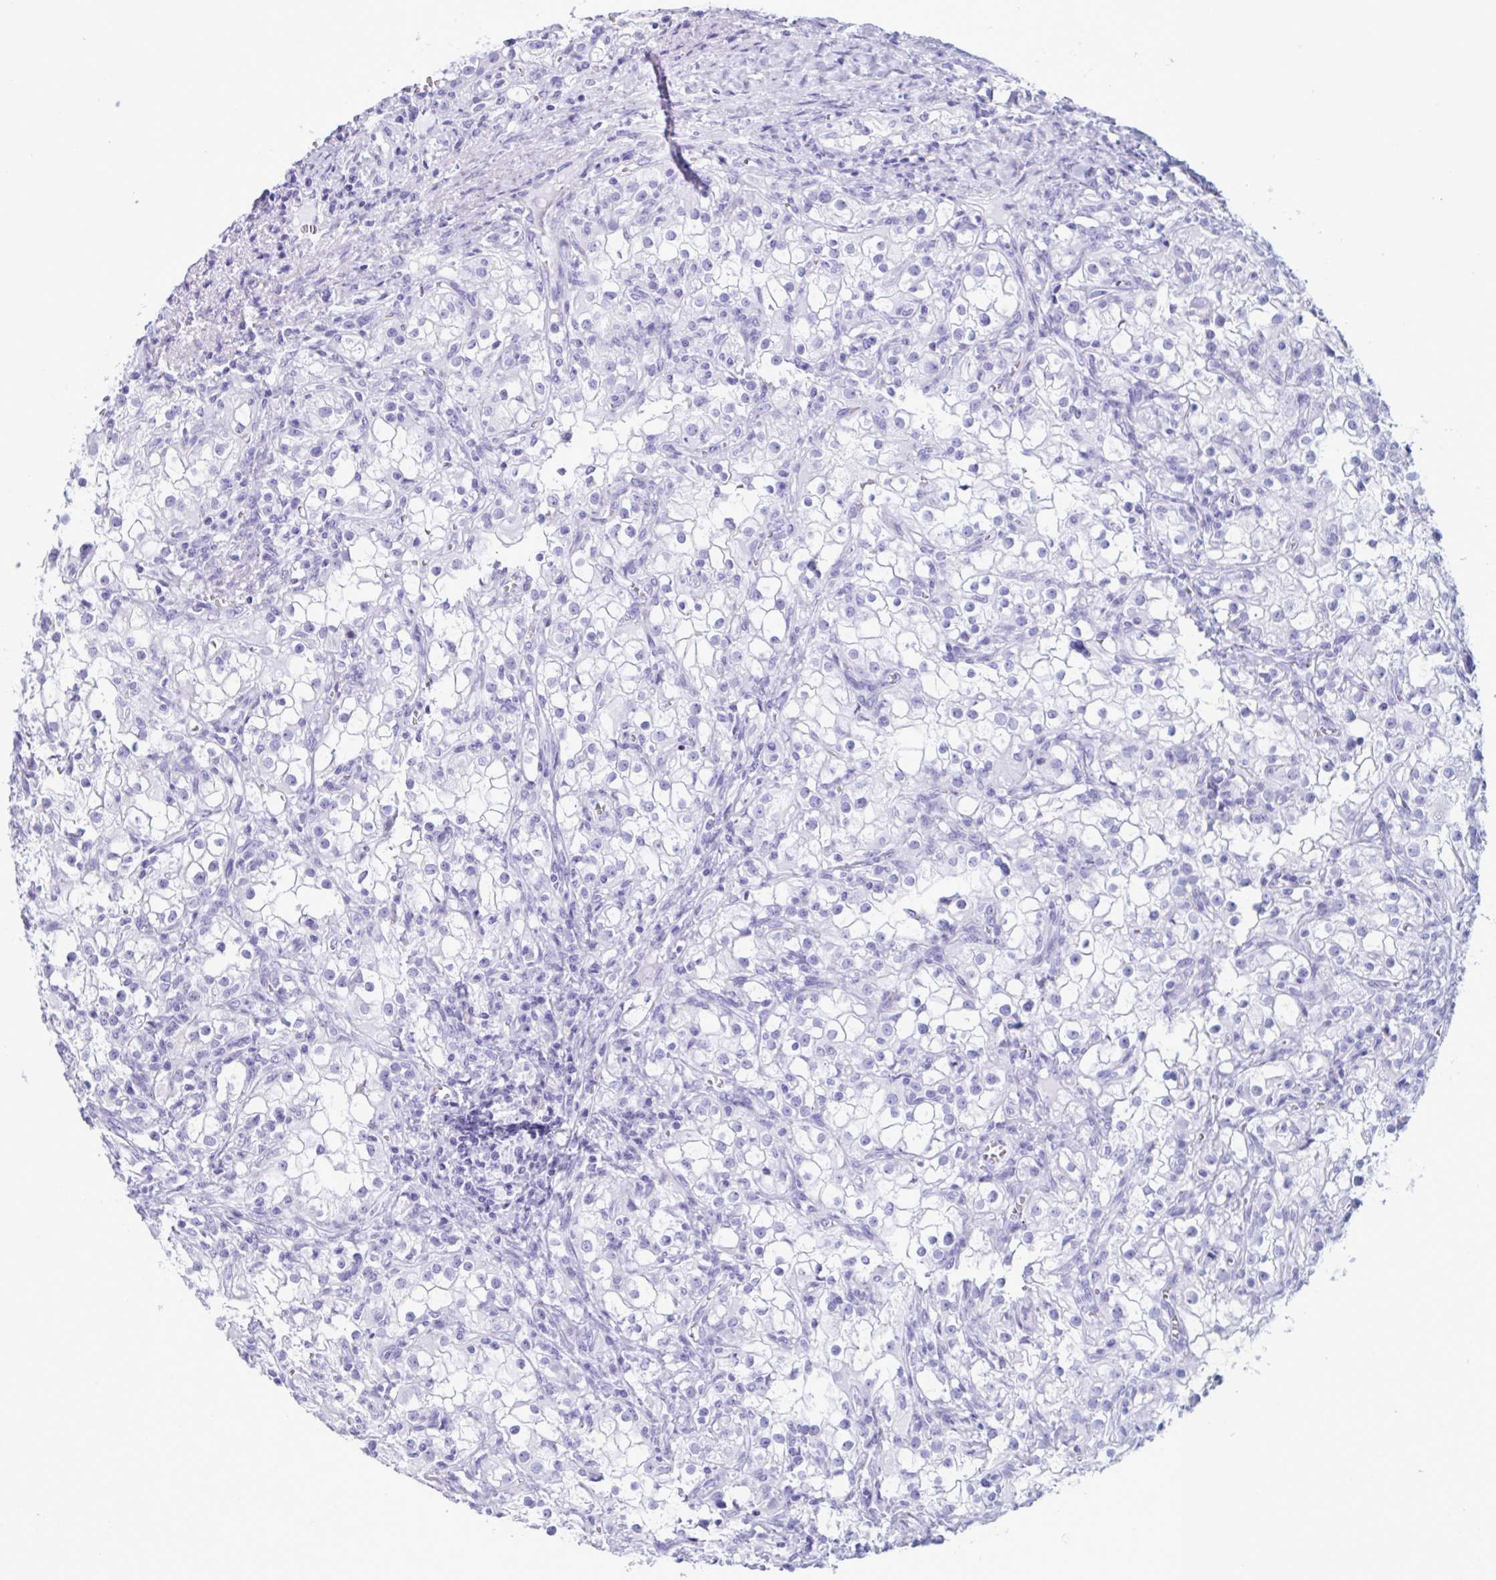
{"staining": {"intensity": "negative", "quantity": "none", "location": "none"}, "tissue": "renal cancer", "cell_type": "Tumor cells", "image_type": "cancer", "snomed": [{"axis": "morphology", "description": "Adenocarcinoma, NOS"}, {"axis": "topography", "description": "Kidney"}], "caption": "DAB immunohistochemical staining of human renal adenocarcinoma shows no significant staining in tumor cells.", "gene": "DOCK11", "patient": {"sex": "female", "age": 74}}